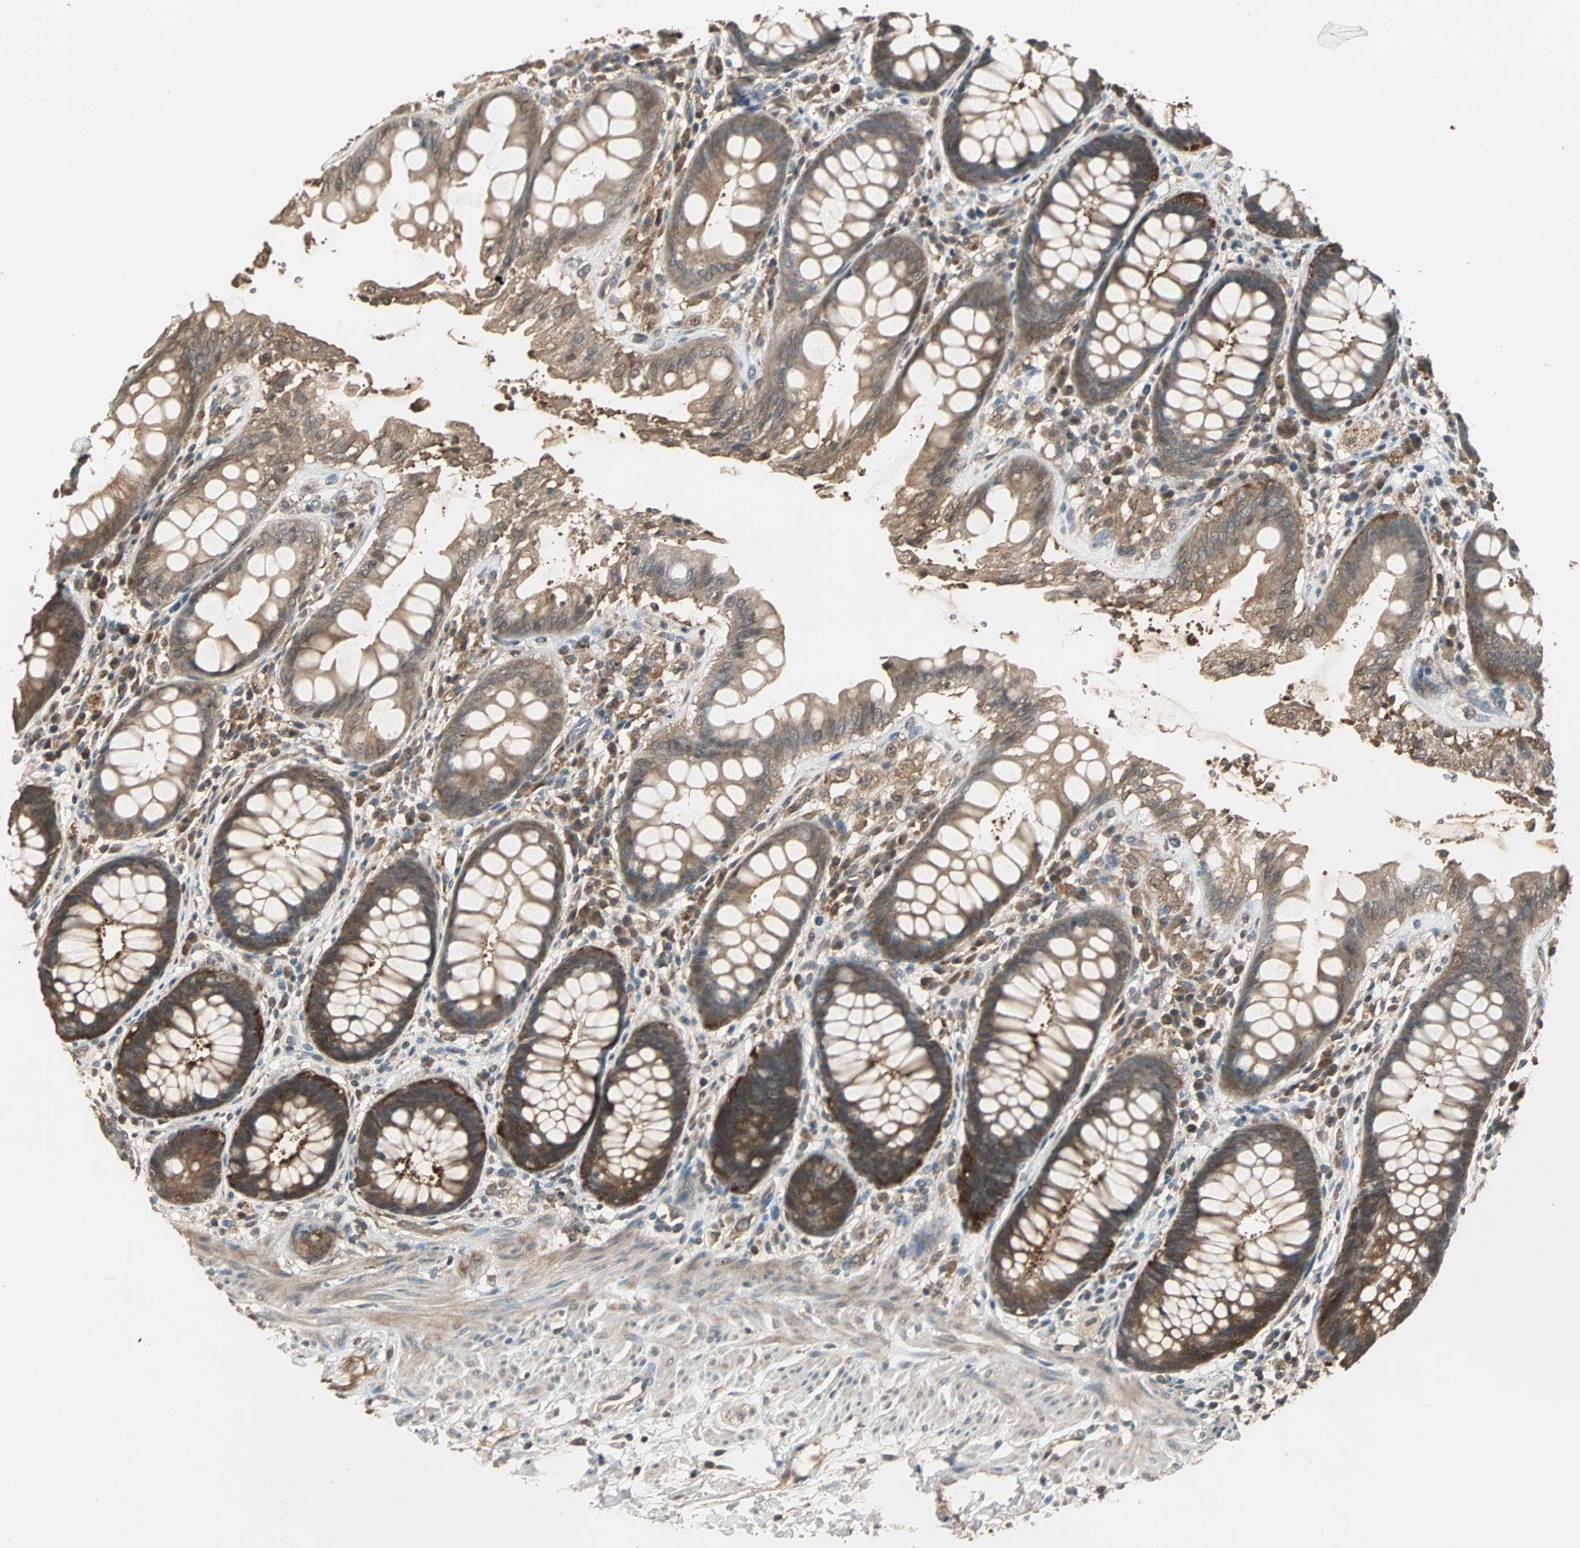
{"staining": {"intensity": "strong", "quantity": ">75%", "location": "cytoplasmic/membranous"}, "tissue": "rectum", "cell_type": "Glandular cells", "image_type": "normal", "snomed": [{"axis": "morphology", "description": "Normal tissue, NOS"}, {"axis": "topography", "description": "Rectum"}], "caption": "A micrograph showing strong cytoplasmic/membranous staining in about >75% of glandular cells in unremarkable rectum, as visualized by brown immunohistochemical staining.", "gene": "ABHD2", "patient": {"sex": "female", "age": 46}}